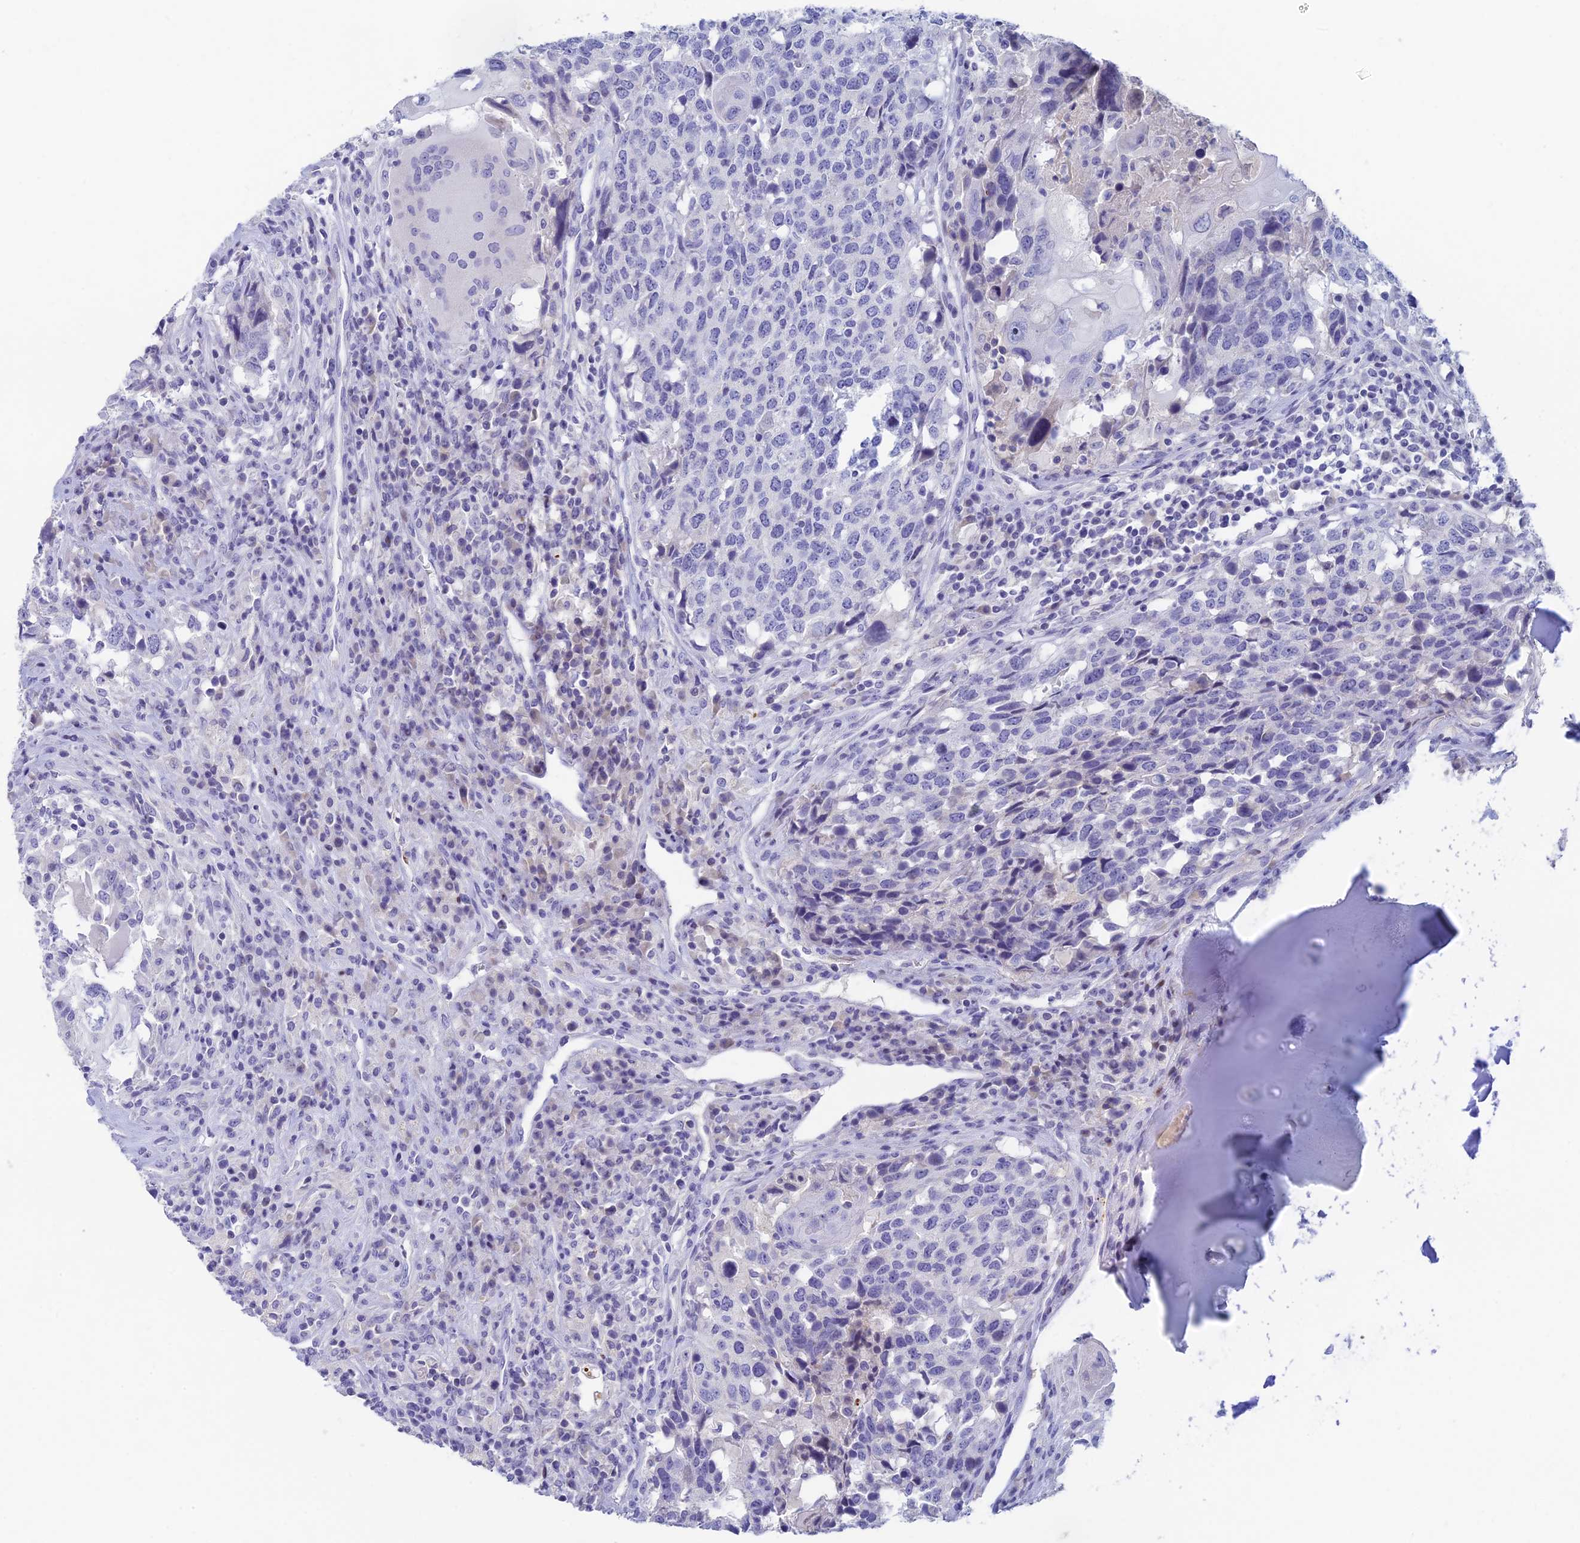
{"staining": {"intensity": "negative", "quantity": "none", "location": "none"}, "tissue": "head and neck cancer", "cell_type": "Tumor cells", "image_type": "cancer", "snomed": [{"axis": "morphology", "description": "Squamous cell carcinoma, NOS"}, {"axis": "topography", "description": "Head-Neck"}], "caption": "High power microscopy image of an IHC photomicrograph of head and neck cancer, revealing no significant positivity in tumor cells.", "gene": "REXO5", "patient": {"sex": "male", "age": 66}}